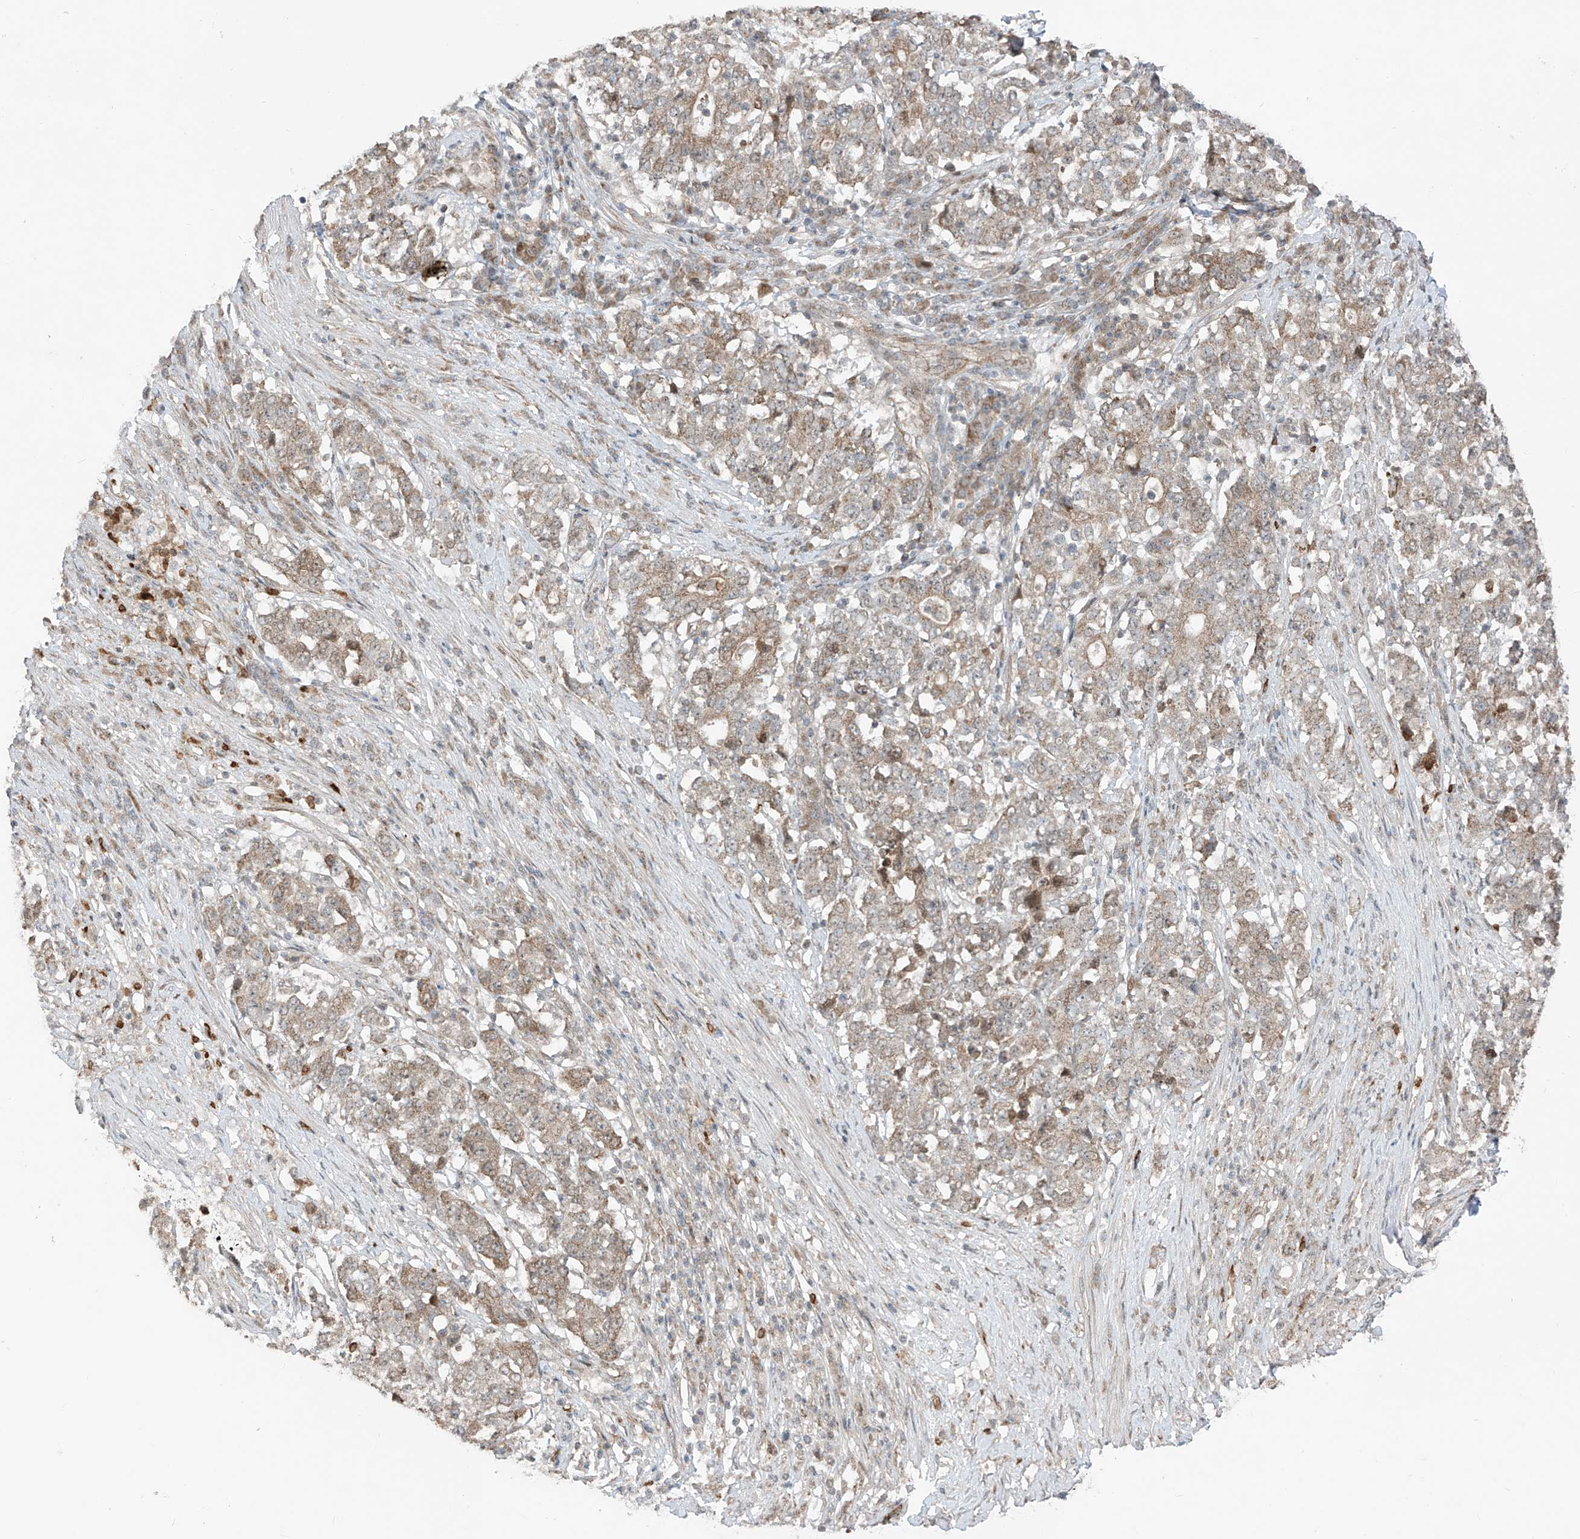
{"staining": {"intensity": "weak", "quantity": ">75%", "location": "cytoplasmic/membranous"}, "tissue": "stomach cancer", "cell_type": "Tumor cells", "image_type": "cancer", "snomed": [{"axis": "morphology", "description": "Adenocarcinoma, NOS"}, {"axis": "topography", "description": "Stomach"}], "caption": "Approximately >75% of tumor cells in stomach adenocarcinoma reveal weak cytoplasmic/membranous protein staining as visualized by brown immunohistochemical staining.", "gene": "PDE11A", "patient": {"sex": "male", "age": 59}}